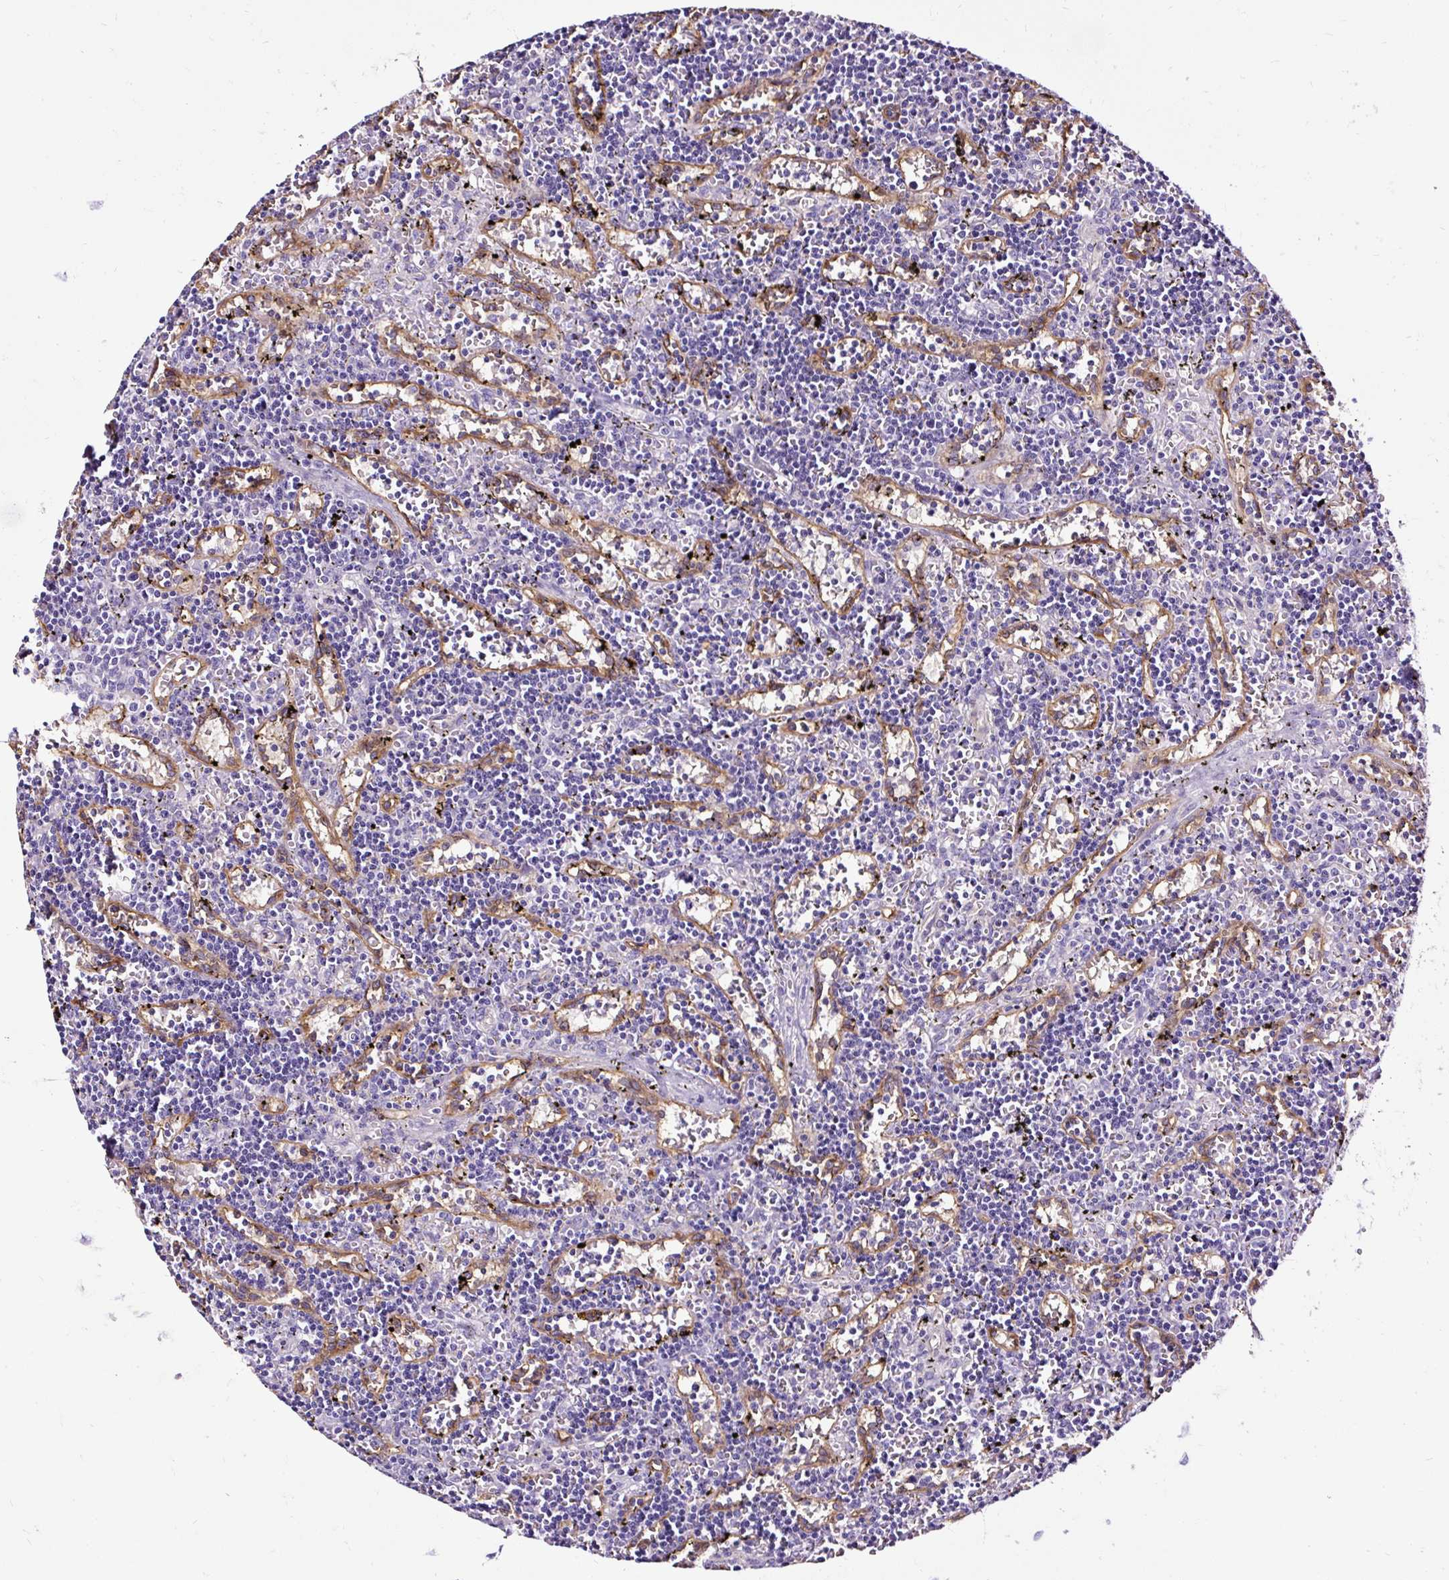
{"staining": {"intensity": "negative", "quantity": "none", "location": "none"}, "tissue": "lymphoma", "cell_type": "Tumor cells", "image_type": "cancer", "snomed": [{"axis": "morphology", "description": "Malignant lymphoma, non-Hodgkin's type, Low grade"}, {"axis": "topography", "description": "Spleen"}], "caption": "Immunohistochemistry micrograph of neoplastic tissue: lymphoma stained with DAB (3,3'-diaminobenzidine) exhibits no significant protein expression in tumor cells.", "gene": "SLC7A8", "patient": {"sex": "male", "age": 60}}